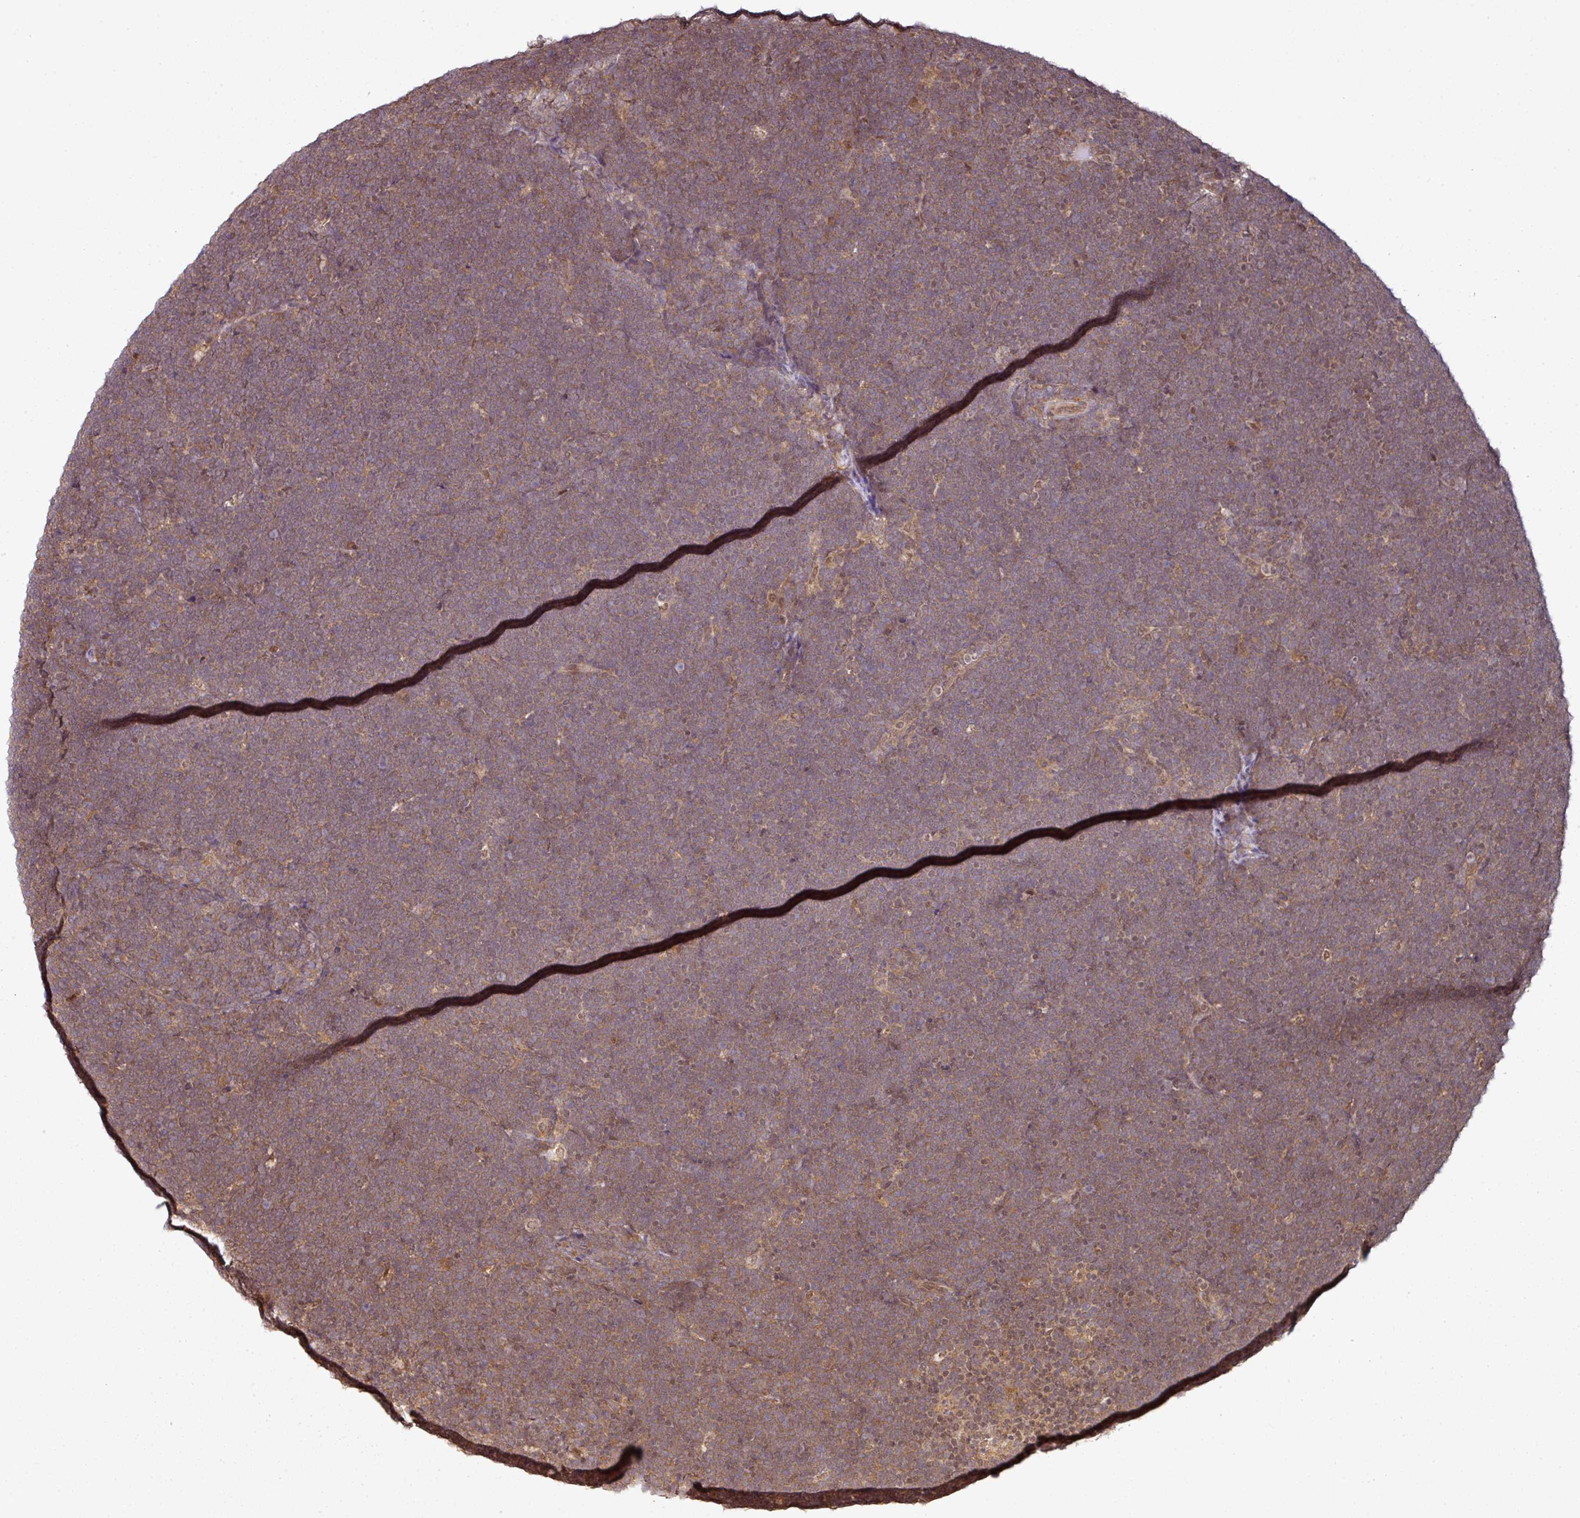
{"staining": {"intensity": "moderate", "quantity": ">75%", "location": "cytoplasmic/membranous"}, "tissue": "lymphoma", "cell_type": "Tumor cells", "image_type": "cancer", "snomed": [{"axis": "morphology", "description": "Malignant lymphoma, non-Hodgkin's type, High grade"}, {"axis": "topography", "description": "Lymph node"}], "caption": "A medium amount of moderate cytoplasmic/membranous expression is identified in about >75% of tumor cells in high-grade malignant lymphoma, non-Hodgkin's type tissue.", "gene": "ANKRD18A", "patient": {"sex": "male", "age": 13}}